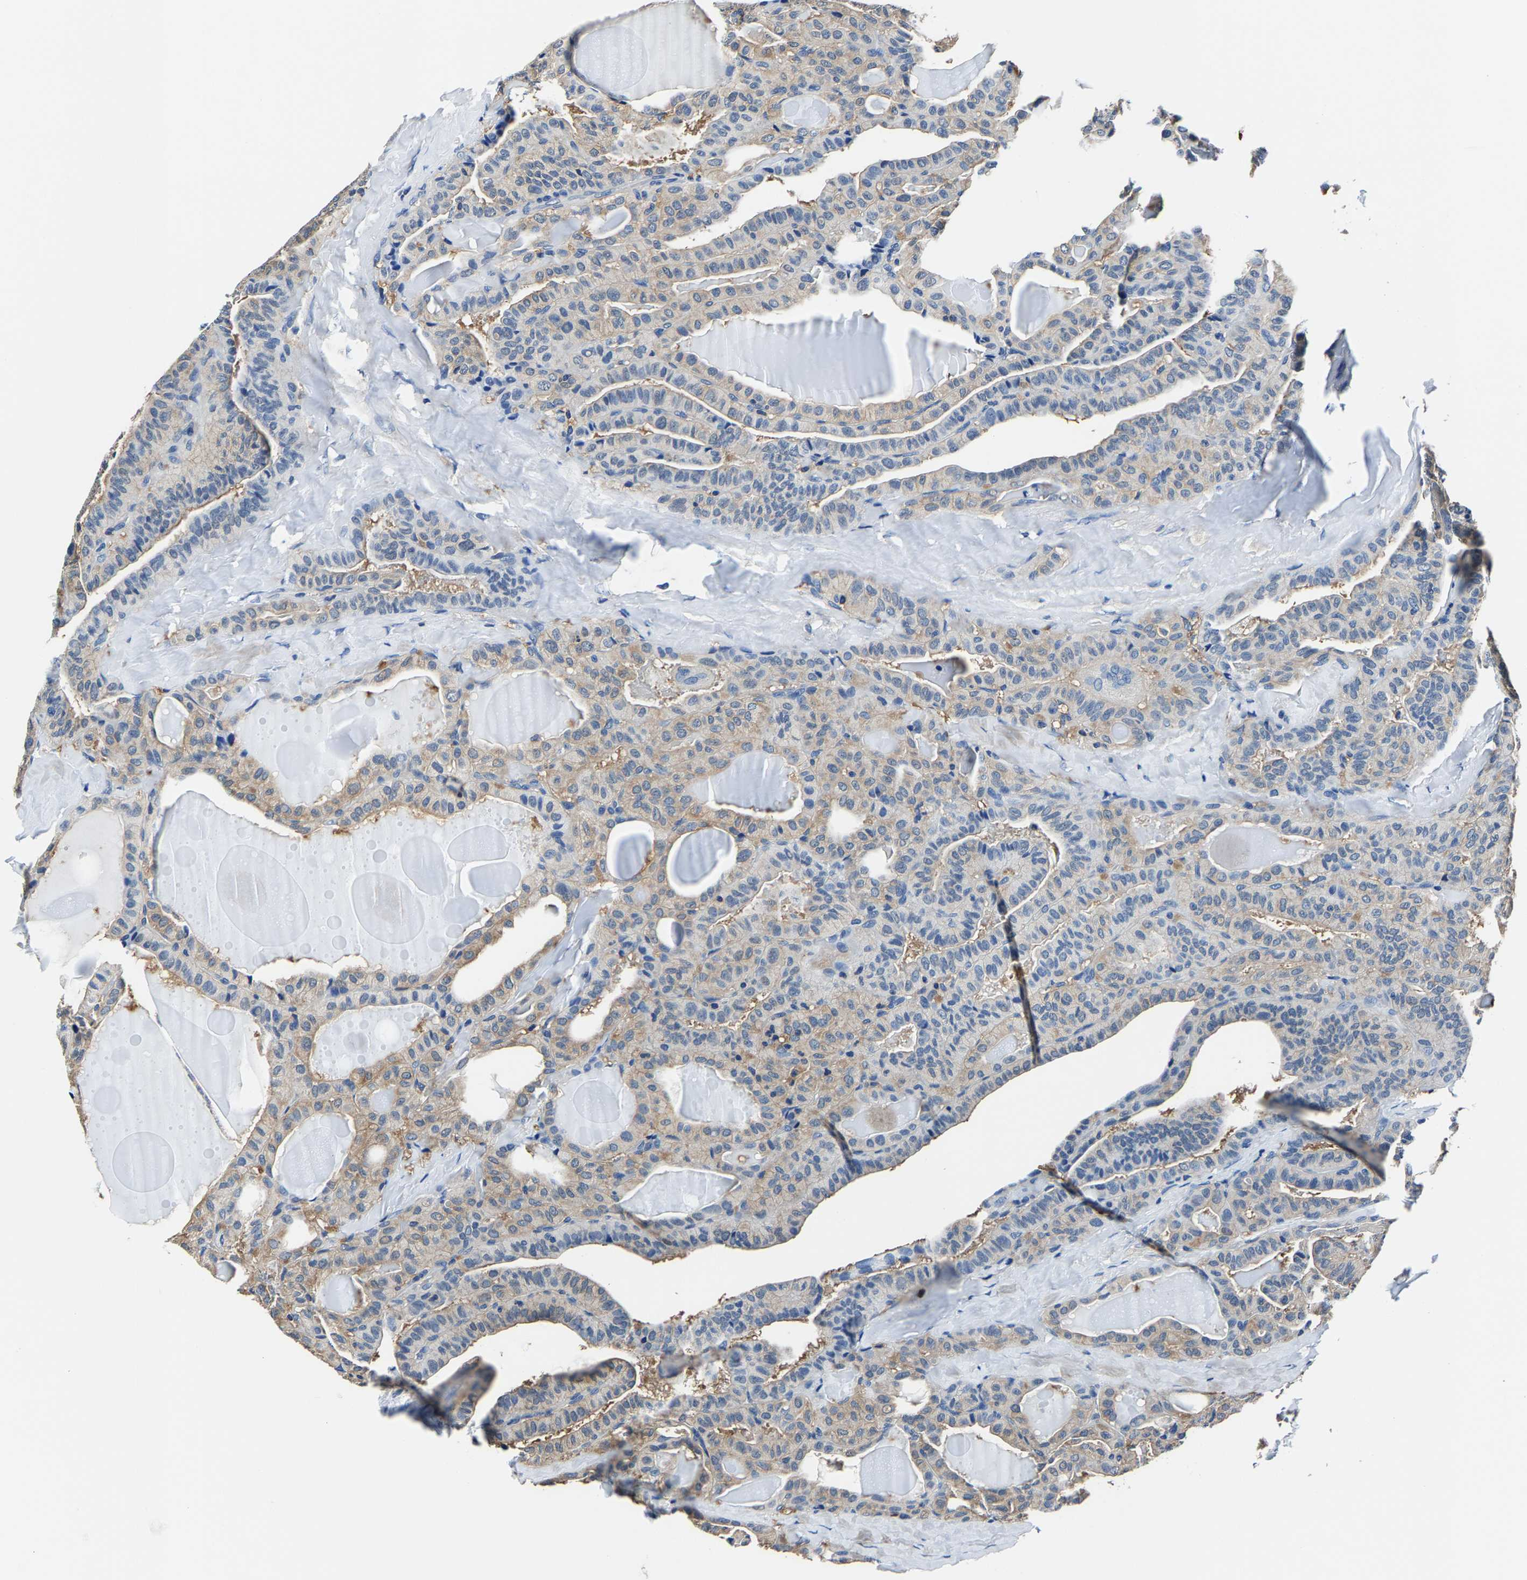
{"staining": {"intensity": "weak", "quantity": "<25%", "location": "cytoplasmic/membranous"}, "tissue": "thyroid cancer", "cell_type": "Tumor cells", "image_type": "cancer", "snomed": [{"axis": "morphology", "description": "Papillary adenocarcinoma, NOS"}, {"axis": "topography", "description": "Thyroid gland"}], "caption": "Immunohistochemistry micrograph of human thyroid cancer (papillary adenocarcinoma) stained for a protein (brown), which shows no positivity in tumor cells.", "gene": "ALDOB", "patient": {"sex": "male", "age": 77}}